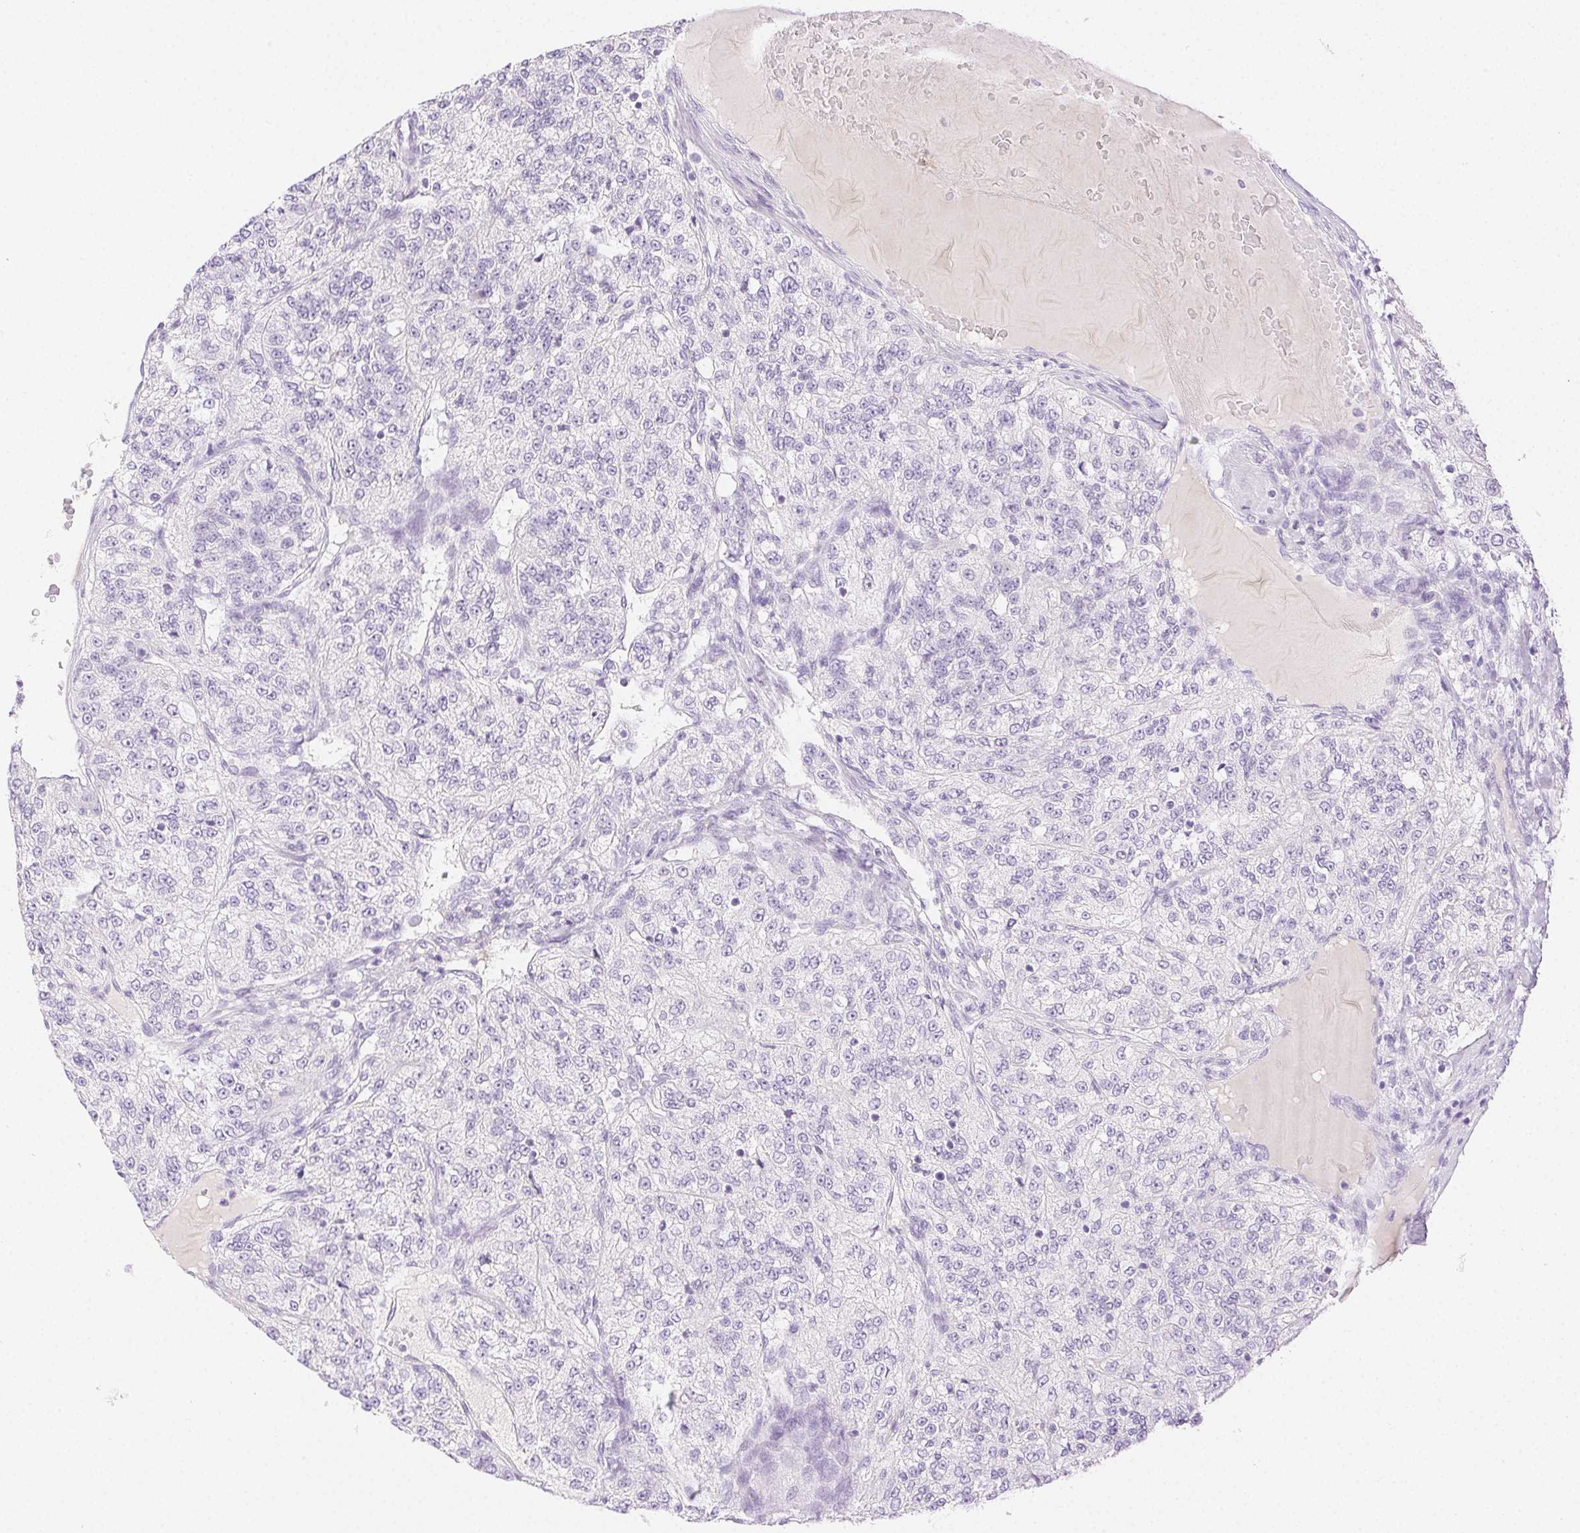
{"staining": {"intensity": "negative", "quantity": "none", "location": "none"}, "tissue": "renal cancer", "cell_type": "Tumor cells", "image_type": "cancer", "snomed": [{"axis": "morphology", "description": "Adenocarcinoma, NOS"}, {"axis": "topography", "description": "Kidney"}], "caption": "IHC histopathology image of renal cancer (adenocarcinoma) stained for a protein (brown), which shows no expression in tumor cells.", "gene": "SPACA4", "patient": {"sex": "female", "age": 63}}